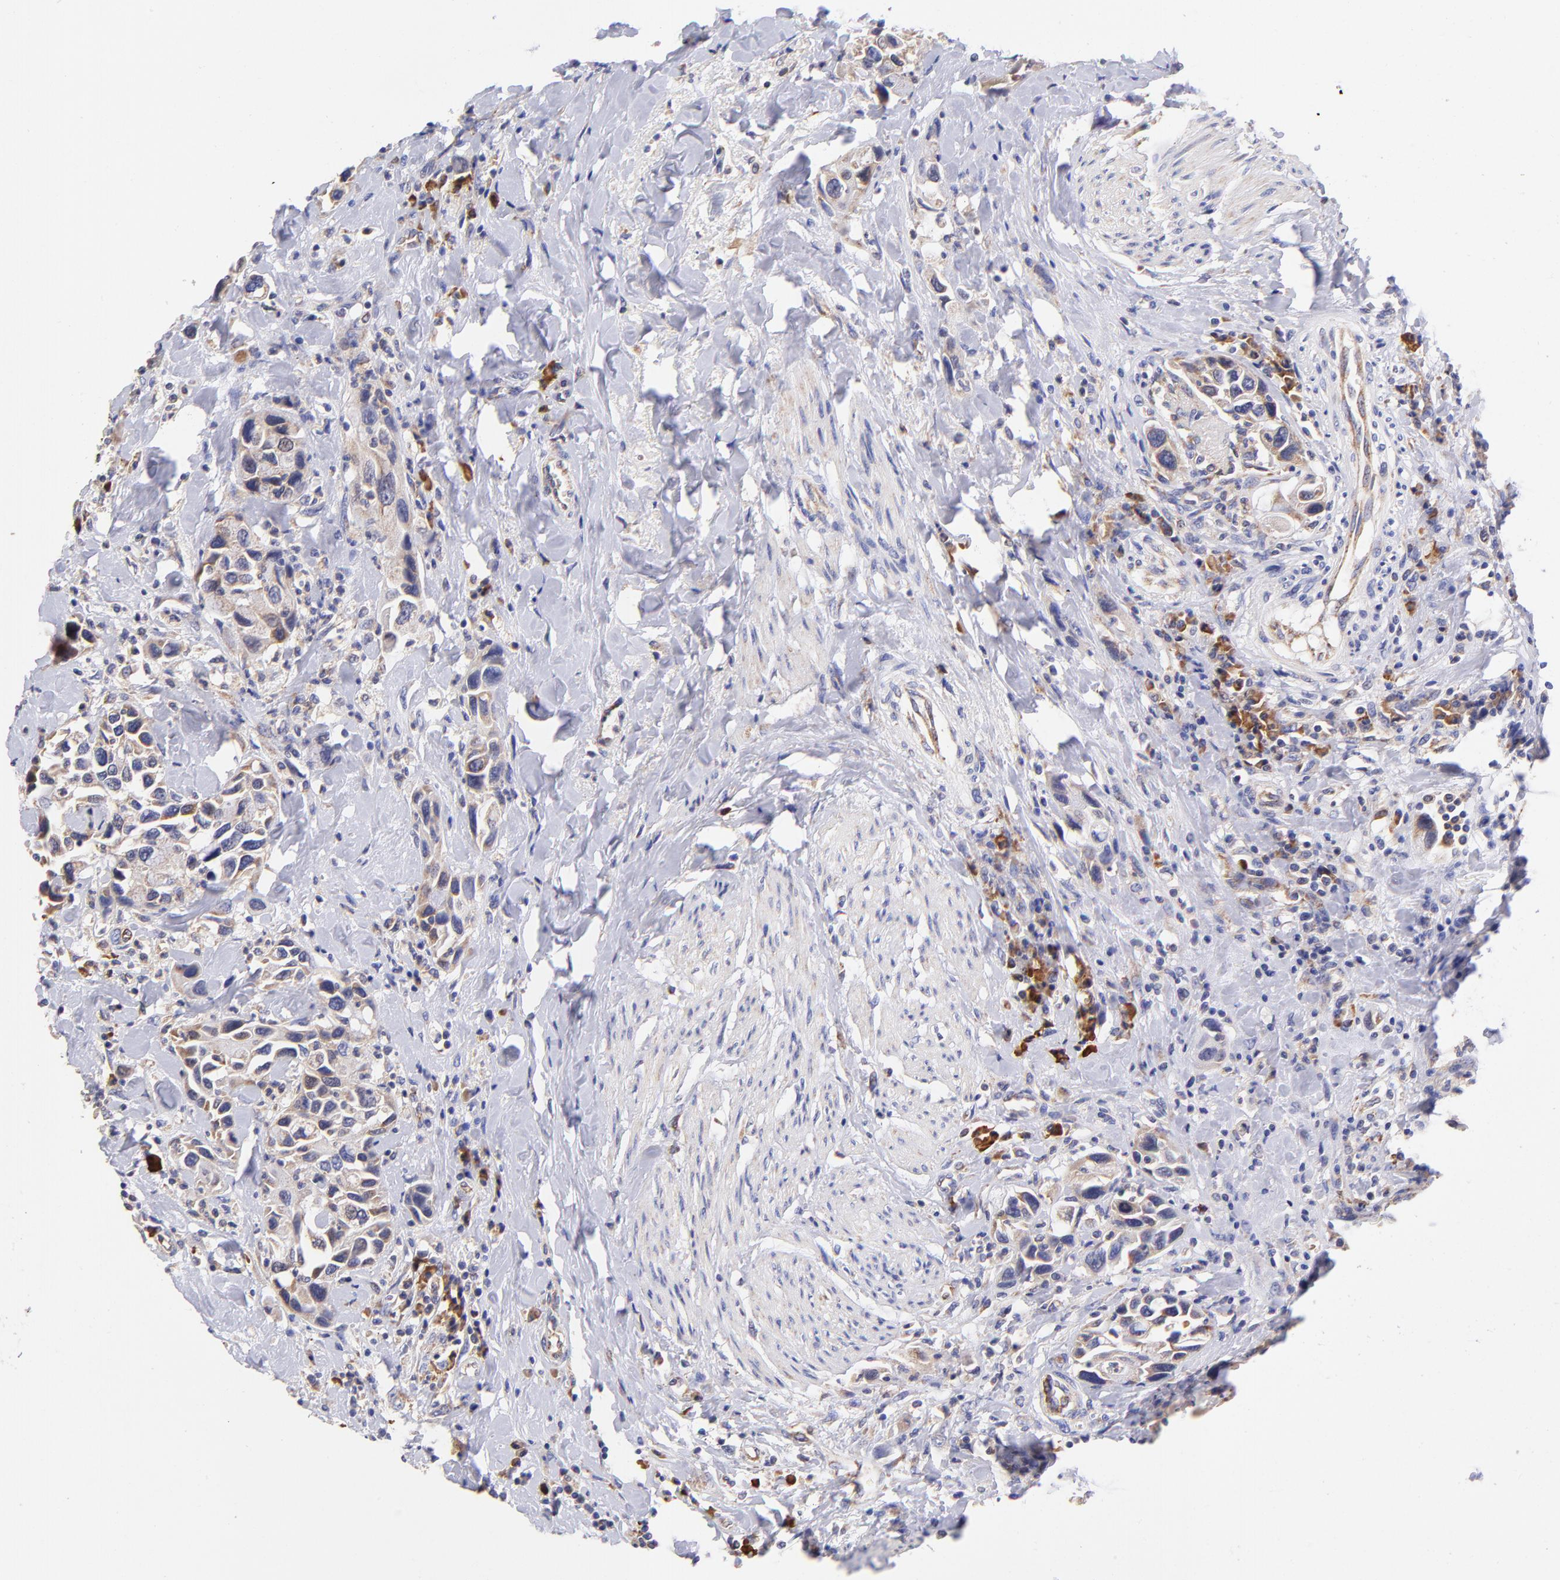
{"staining": {"intensity": "weak", "quantity": ">75%", "location": "cytoplasmic/membranous"}, "tissue": "urothelial cancer", "cell_type": "Tumor cells", "image_type": "cancer", "snomed": [{"axis": "morphology", "description": "Urothelial carcinoma, High grade"}, {"axis": "topography", "description": "Urinary bladder"}], "caption": "Urothelial cancer was stained to show a protein in brown. There is low levels of weak cytoplasmic/membranous positivity in about >75% of tumor cells.", "gene": "PREX1", "patient": {"sex": "male", "age": 66}}